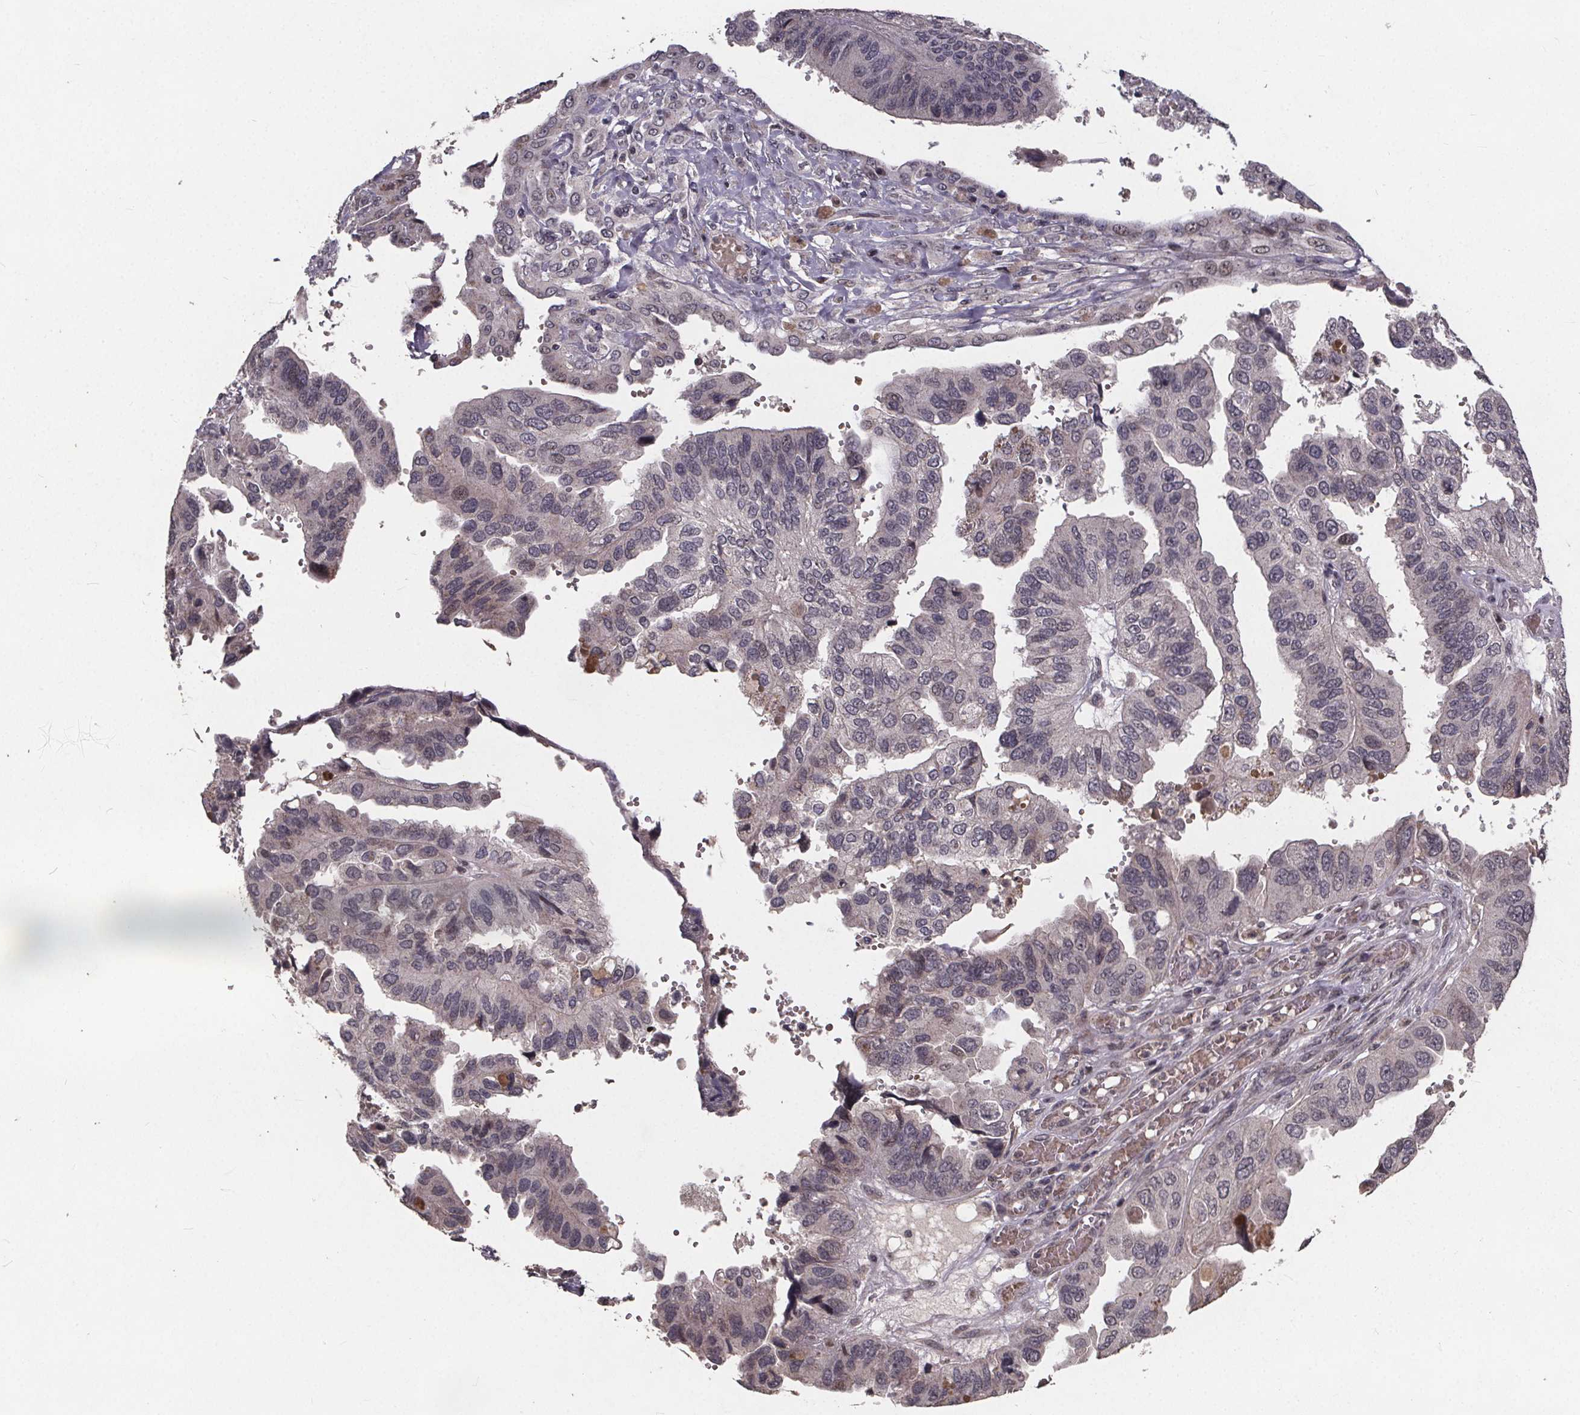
{"staining": {"intensity": "negative", "quantity": "none", "location": "none"}, "tissue": "ovarian cancer", "cell_type": "Tumor cells", "image_type": "cancer", "snomed": [{"axis": "morphology", "description": "Cystadenocarcinoma, serous, NOS"}, {"axis": "topography", "description": "Ovary"}], "caption": "Immunohistochemical staining of ovarian cancer (serous cystadenocarcinoma) displays no significant positivity in tumor cells.", "gene": "GPX3", "patient": {"sex": "female", "age": 79}}